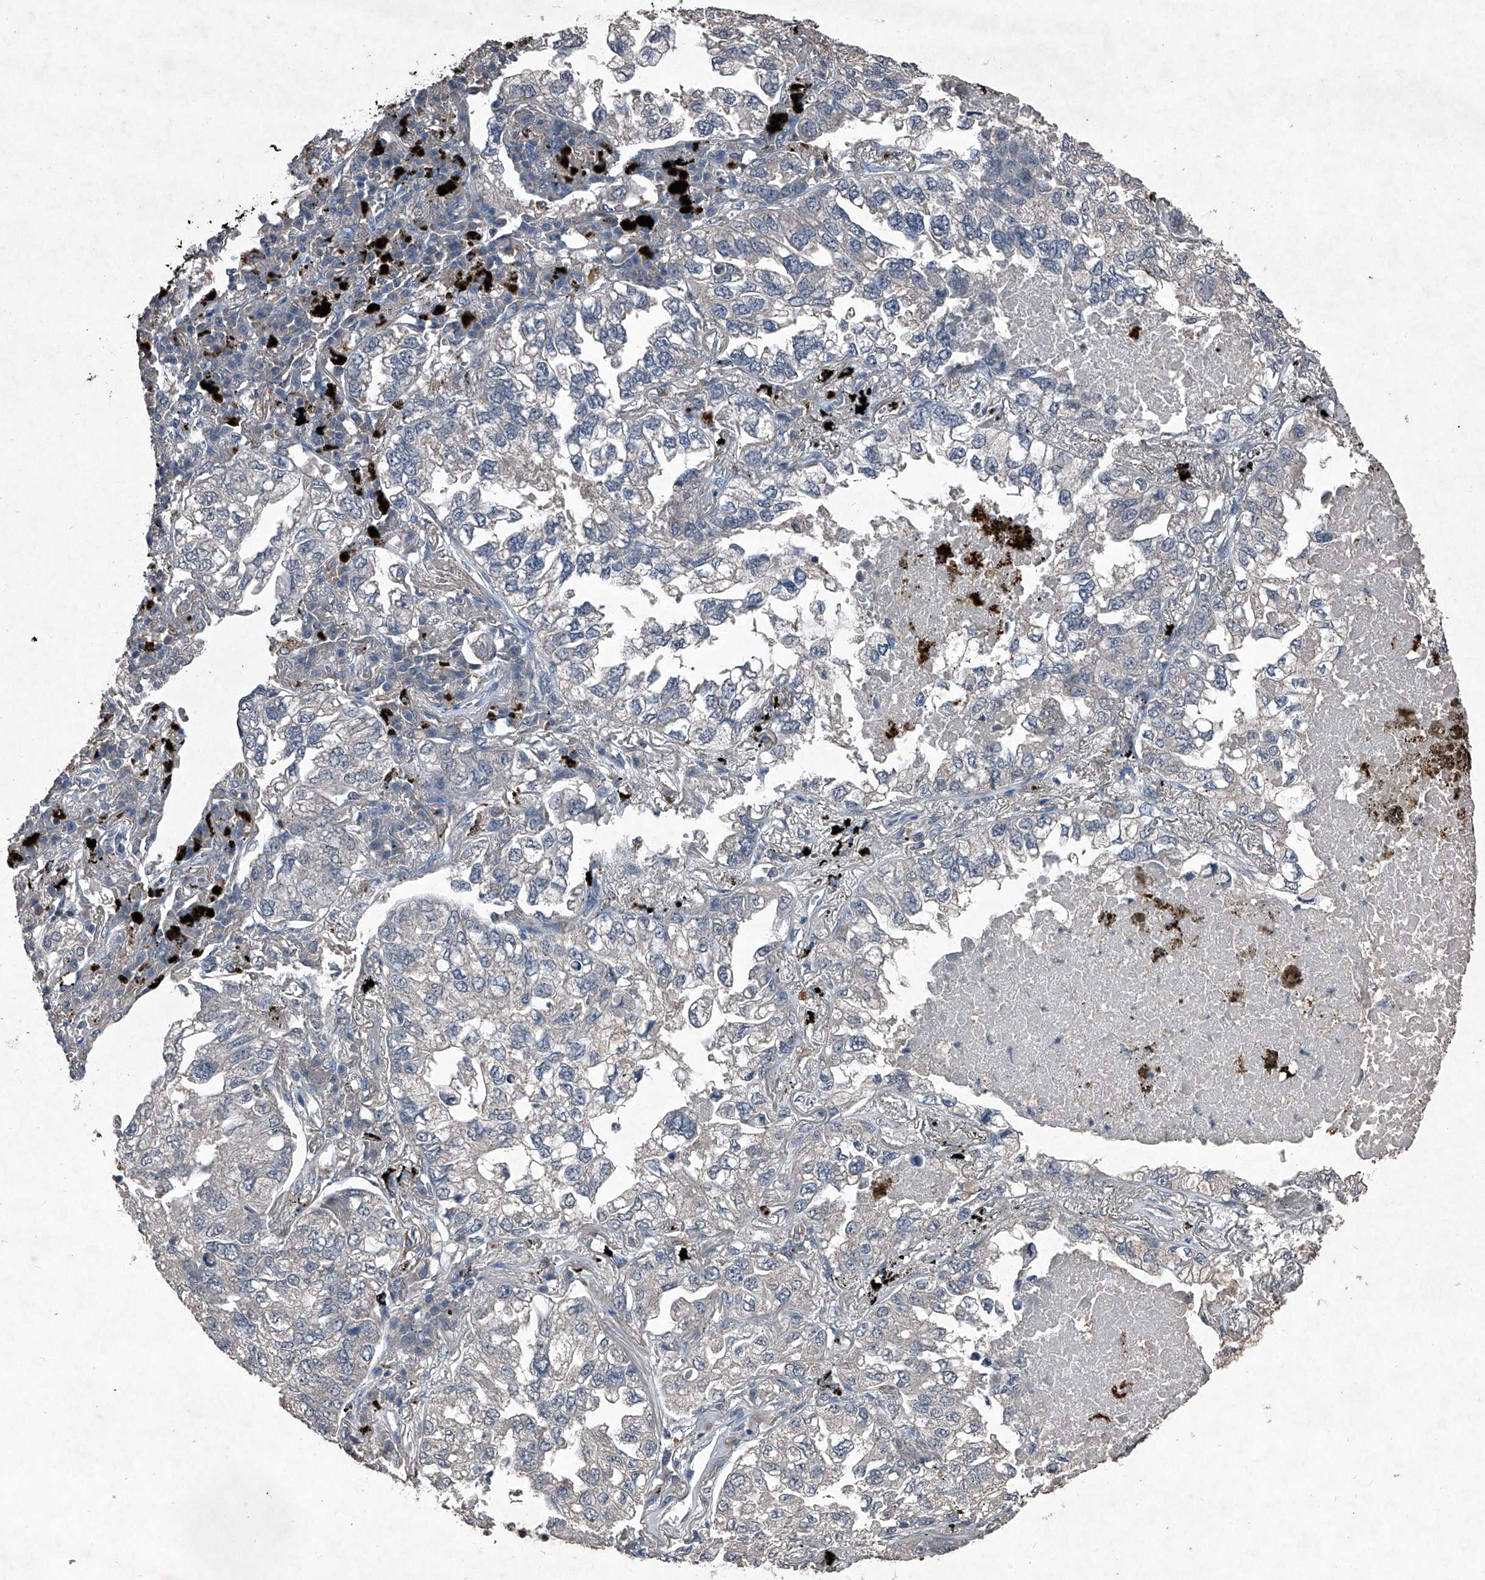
{"staining": {"intensity": "negative", "quantity": "none", "location": "none"}, "tissue": "lung cancer", "cell_type": "Tumor cells", "image_type": "cancer", "snomed": [{"axis": "morphology", "description": "Adenocarcinoma, NOS"}, {"axis": "topography", "description": "Lung"}], "caption": "Tumor cells are negative for brown protein staining in lung cancer (adenocarcinoma). (Stains: DAB immunohistochemistry (IHC) with hematoxylin counter stain, Microscopy: brightfield microscopy at high magnification).", "gene": "MAPKAP1", "patient": {"sex": "male", "age": 65}}